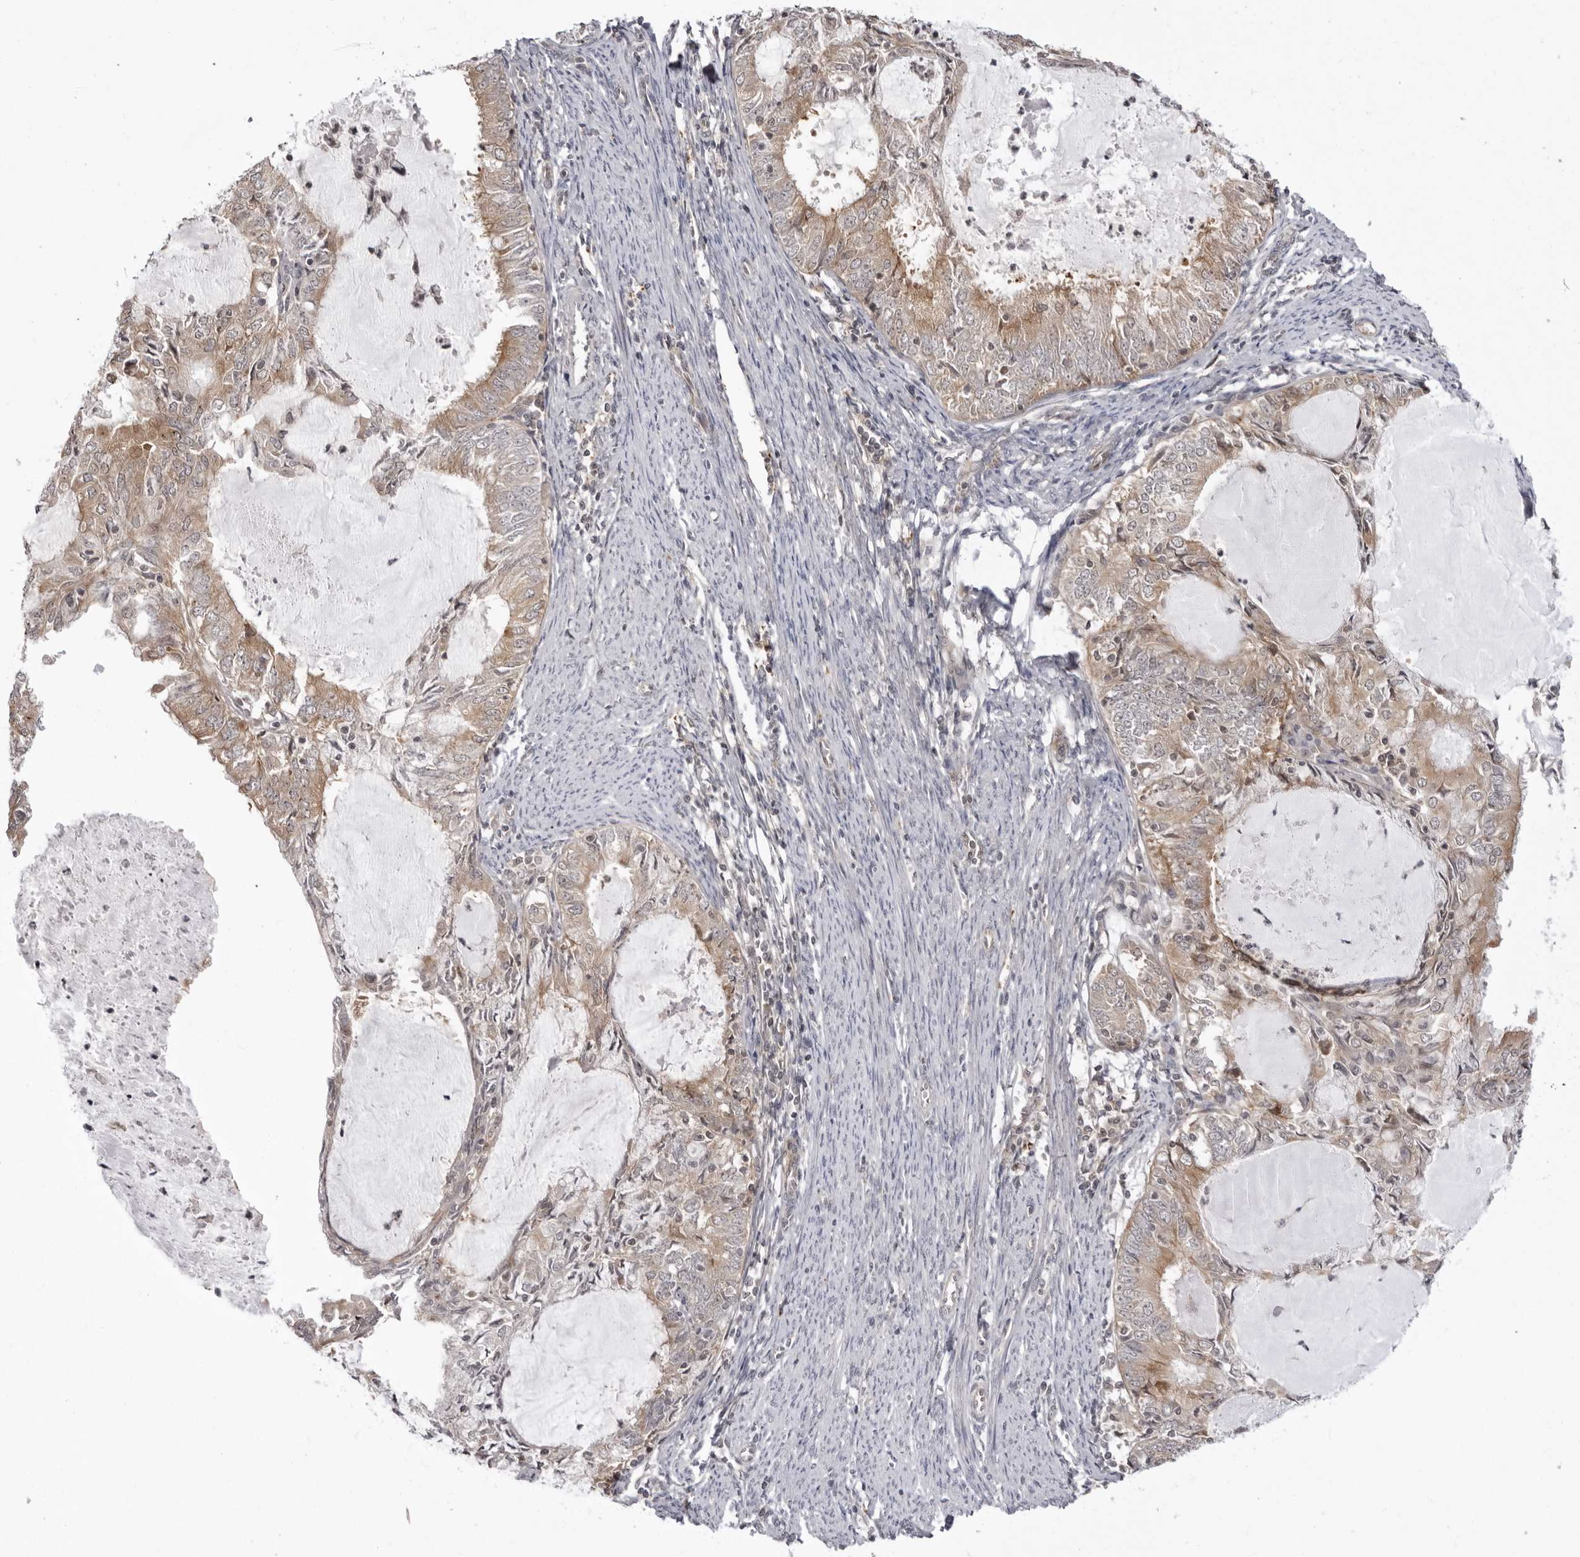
{"staining": {"intensity": "weak", "quantity": ">75%", "location": "cytoplasmic/membranous"}, "tissue": "endometrial cancer", "cell_type": "Tumor cells", "image_type": "cancer", "snomed": [{"axis": "morphology", "description": "Adenocarcinoma, NOS"}, {"axis": "topography", "description": "Endometrium"}], "caption": "A photomicrograph of adenocarcinoma (endometrial) stained for a protein reveals weak cytoplasmic/membranous brown staining in tumor cells. The staining is performed using DAB (3,3'-diaminobenzidine) brown chromogen to label protein expression. The nuclei are counter-stained blue using hematoxylin.", "gene": "USP43", "patient": {"sex": "female", "age": 57}}